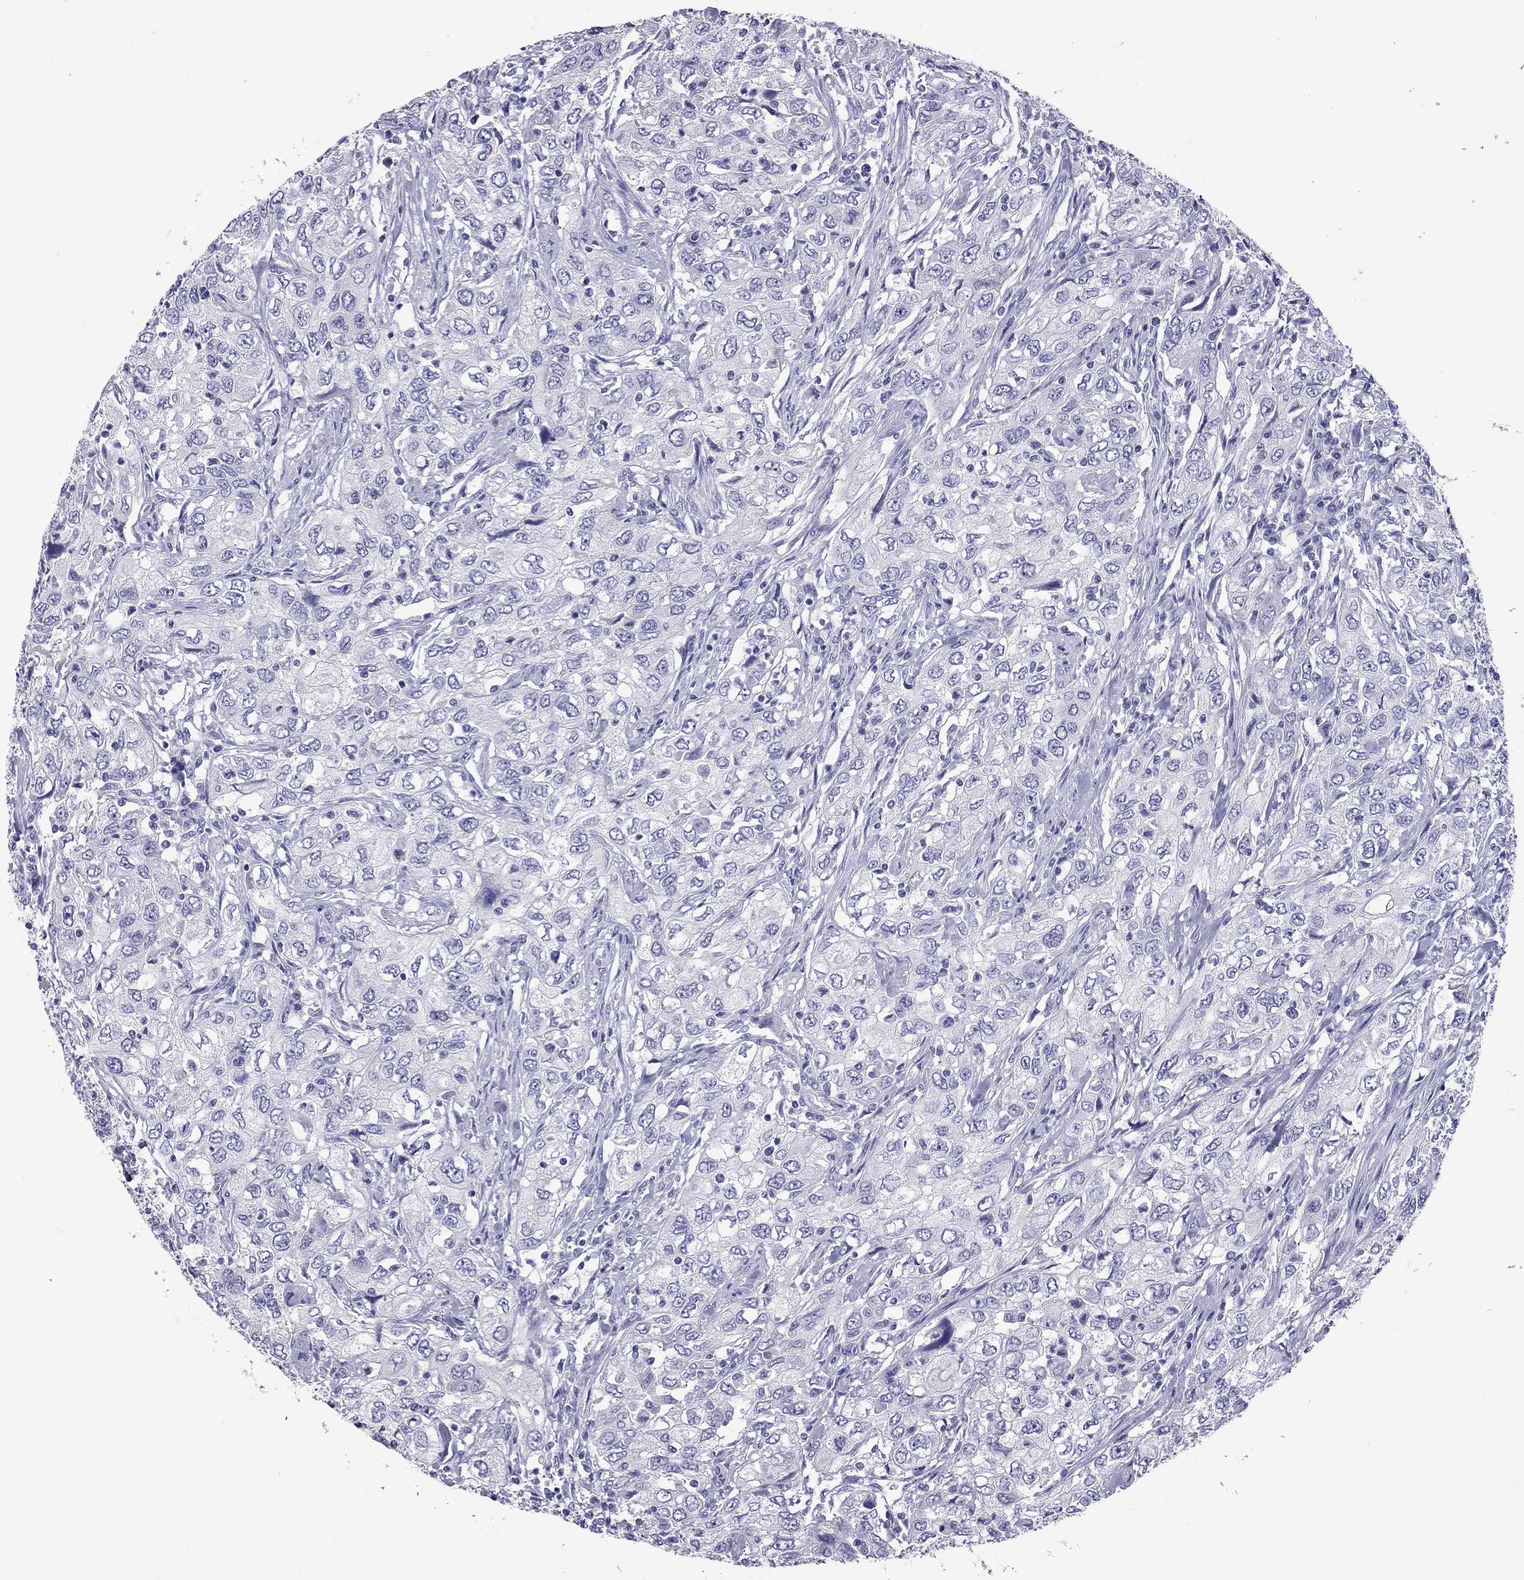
{"staining": {"intensity": "negative", "quantity": "none", "location": "none"}, "tissue": "urothelial cancer", "cell_type": "Tumor cells", "image_type": "cancer", "snomed": [{"axis": "morphology", "description": "Urothelial carcinoma, High grade"}, {"axis": "topography", "description": "Urinary bladder"}], "caption": "This is an immunohistochemistry (IHC) photomicrograph of urothelial cancer. There is no expression in tumor cells.", "gene": "TTLL13", "patient": {"sex": "male", "age": 76}}